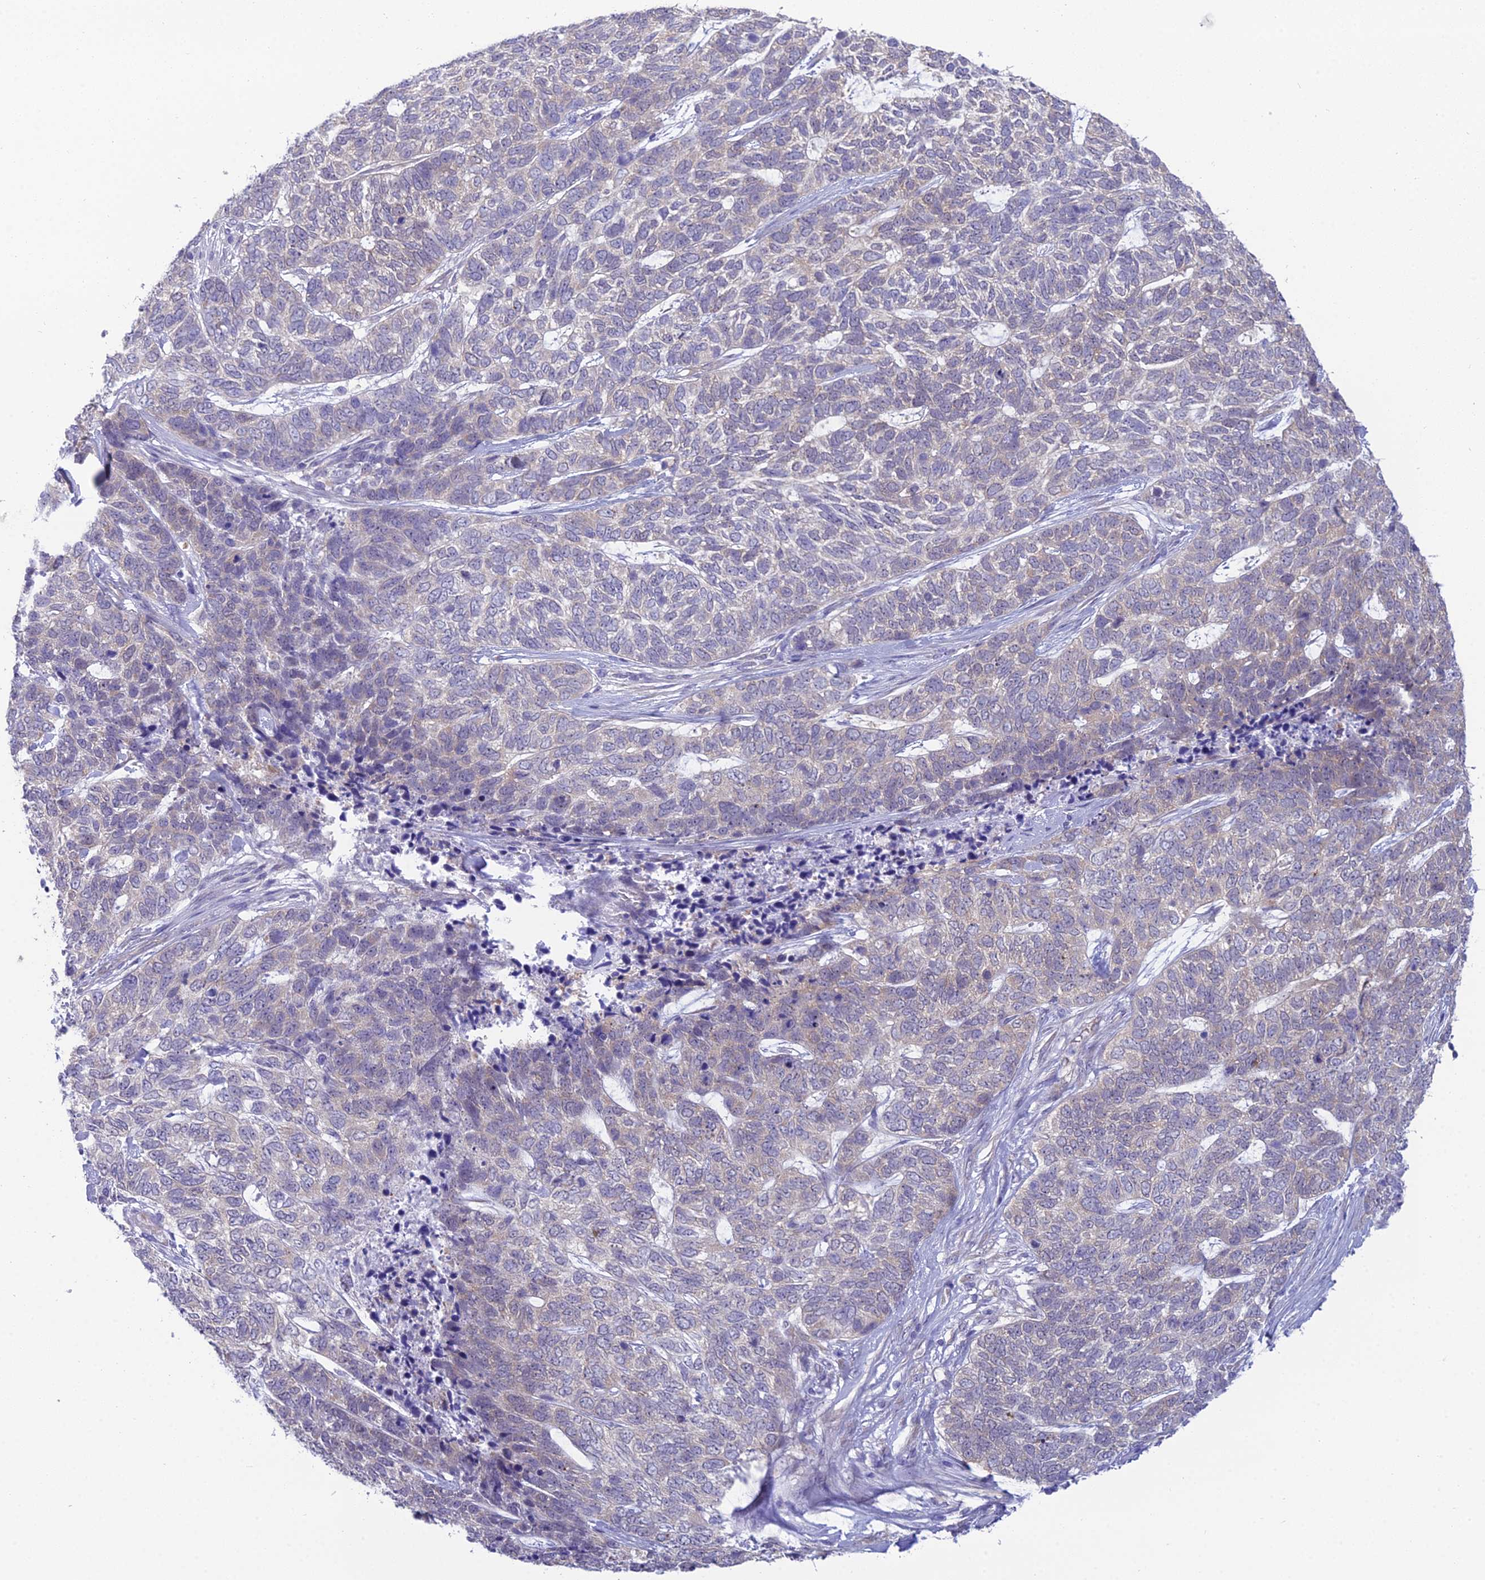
{"staining": {"intensity": "negative", "quantity": "none", "location": "none"}, "tissue": "skin cancer", "cell_type": "Tumor cells", "image_type": "cancer", "snomed": [{"axis": "morphology", "description": "Basal cell carcinoma"}, {"axis": "topography", "description": "Skin"}], "caption": "Immunohistochemistry histopathology image of neoplastic tissue: skin cancer (basal cell carcinoma) stained with DAB demonstrates no significant protein staining in tumor cells.", "gene": "GNPNAT1", "patient": {"sex": "female", "age": 65}}